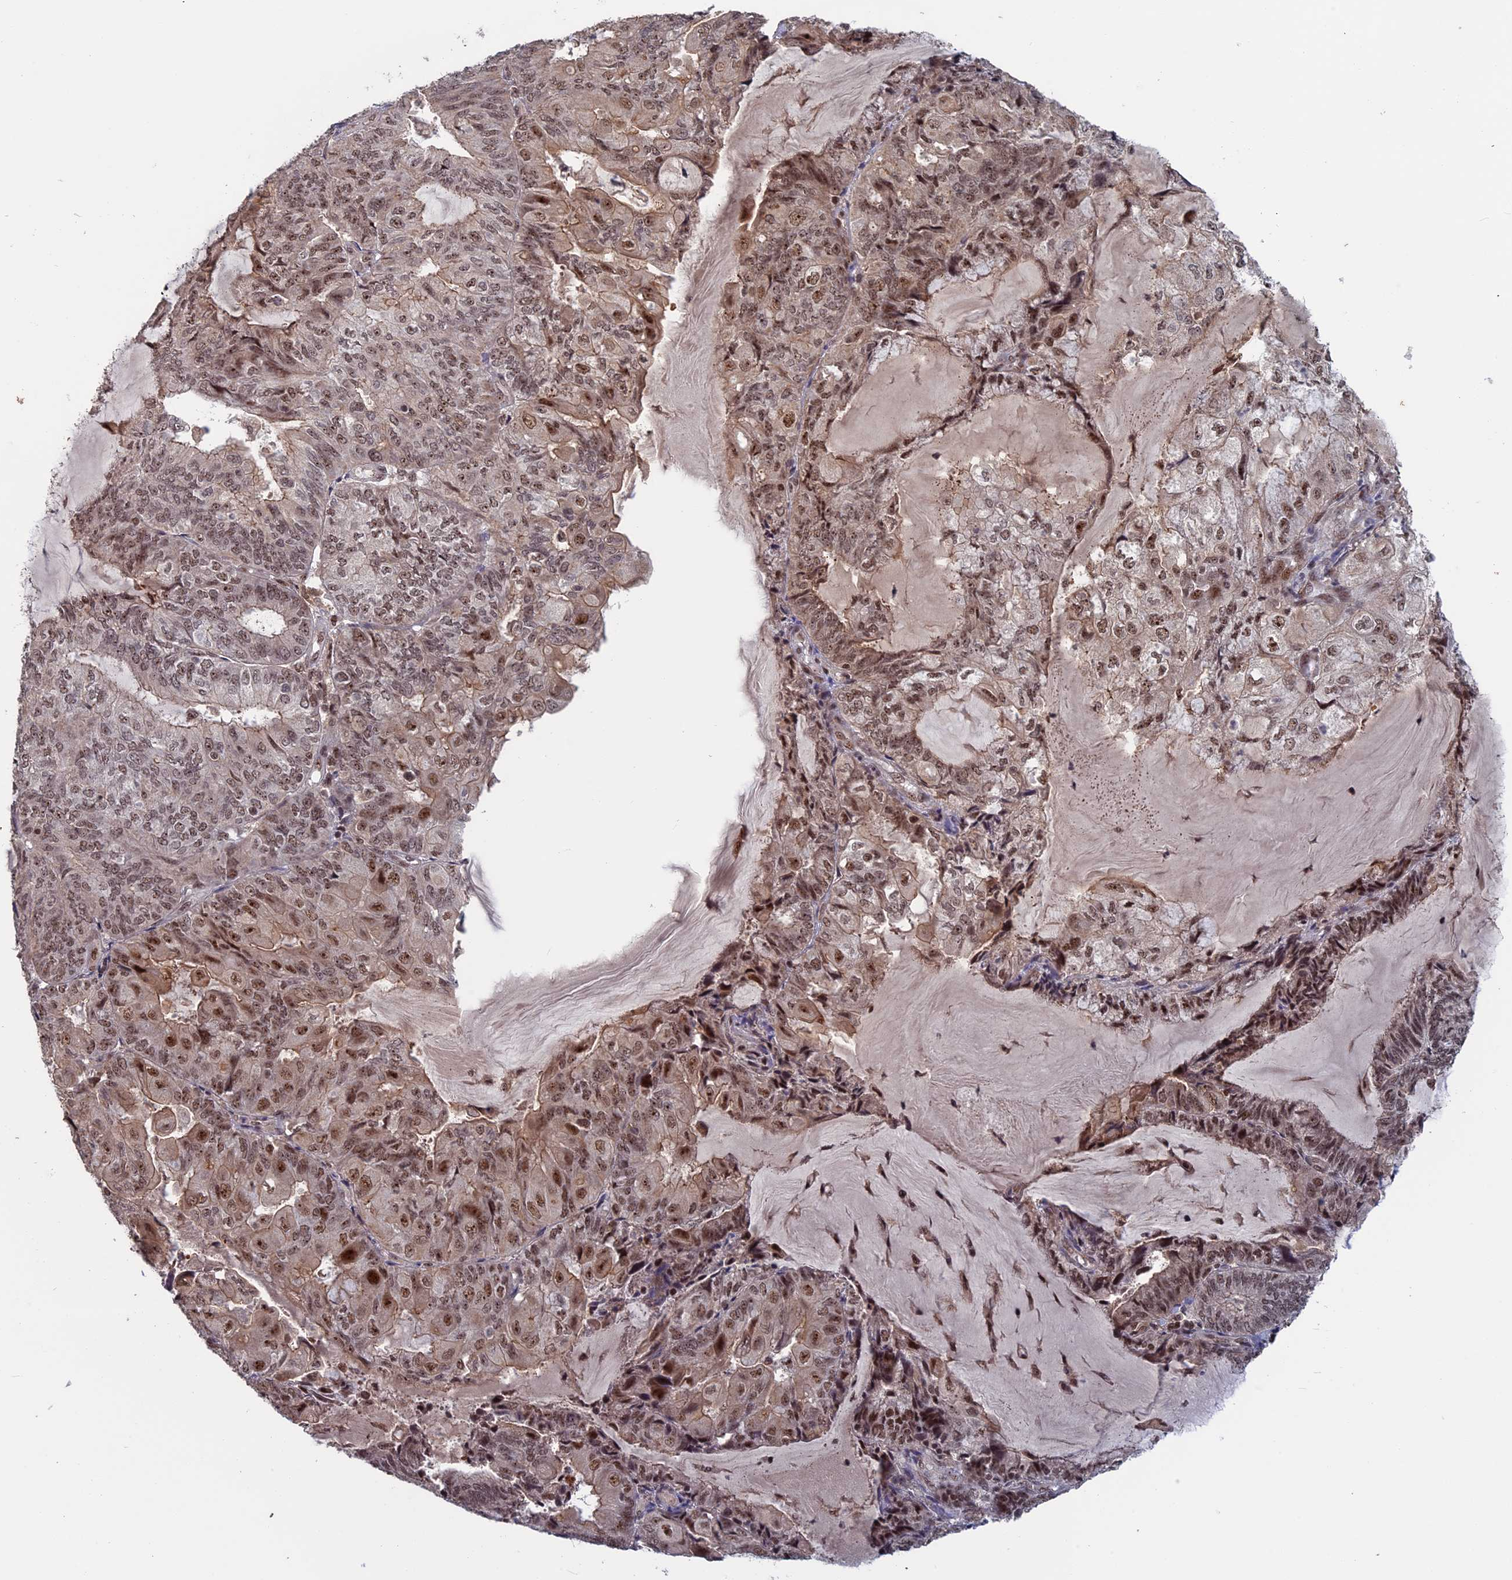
{"staining": {"intensity": "moderate", "quantity": ">75%", "location": "nuclear"}, "tissue": "endometrial cancer", "cell_type": "Tumor cells", "image_type": "cancer", "snomed": [{"axis": "morphology", "description": "Adenocarcinoma, NOS"}, {"axis": "topography", "description": "Endometrium"}], "caption": "Endometrial adenocarcinoma stained with a protein marker demonstrates moderate staining in tumor cells.", "gene": "CACTIN", "patient": {"sex": "female", "age": 81}}